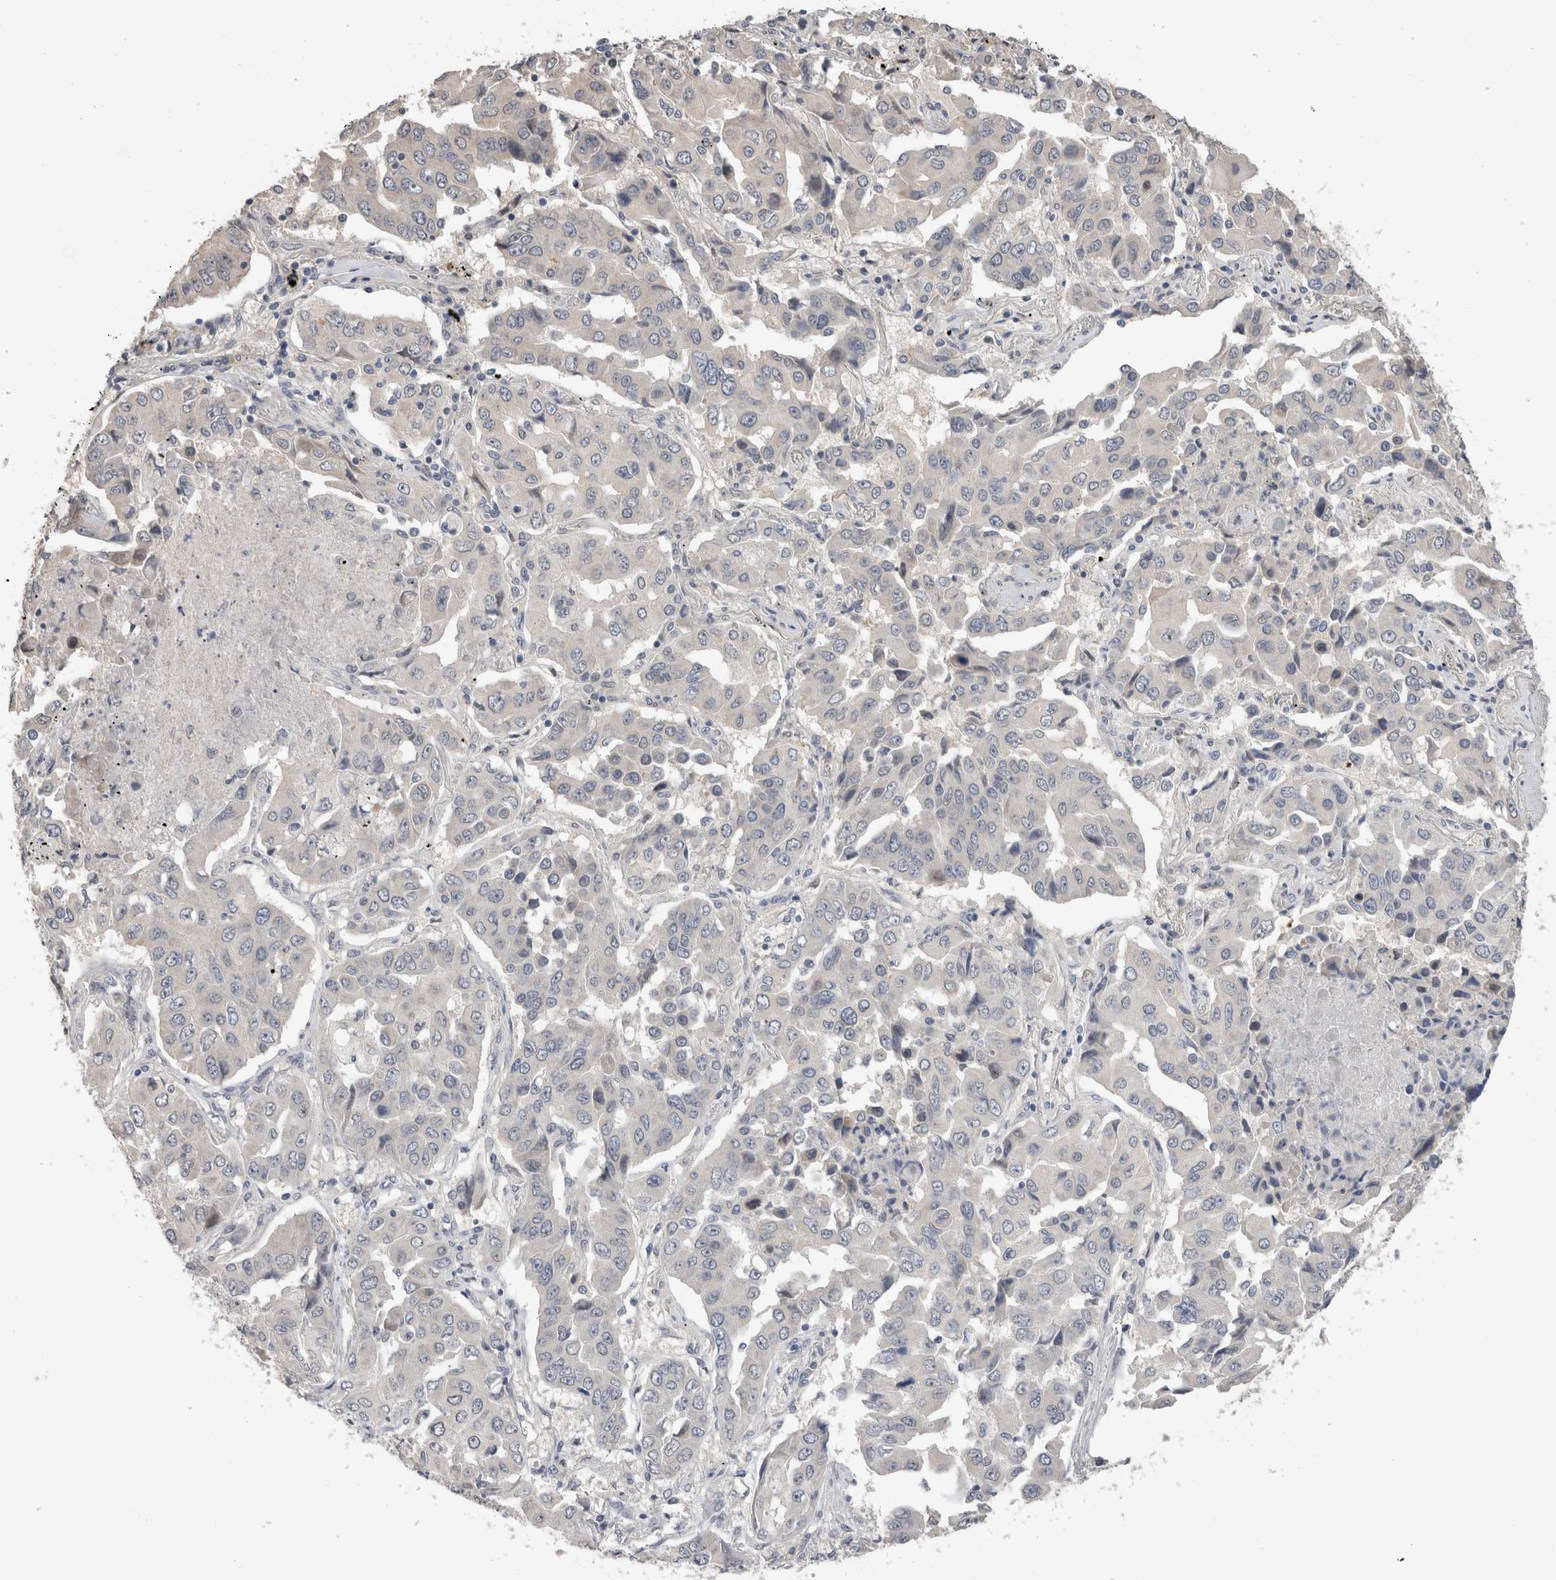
{"staining": {"intensity": "negative", "quantity": "none", "location": "none"}, "tissue": "lung cancer", "cell_type": "Tumor cells", "image_type": "cancer", "snomed": [{"axis": "morphology", "description": "Adenocarcinoma, NOS"}, {"axis": "topography", "description": "Lung"}], "caption": "Lung adenocarcinoma was stained to show a protein in brown. There is no significant positivity in tumor cells.", "gene": "CRYBG1", "patient": {"sex": "female", "age": 65}}